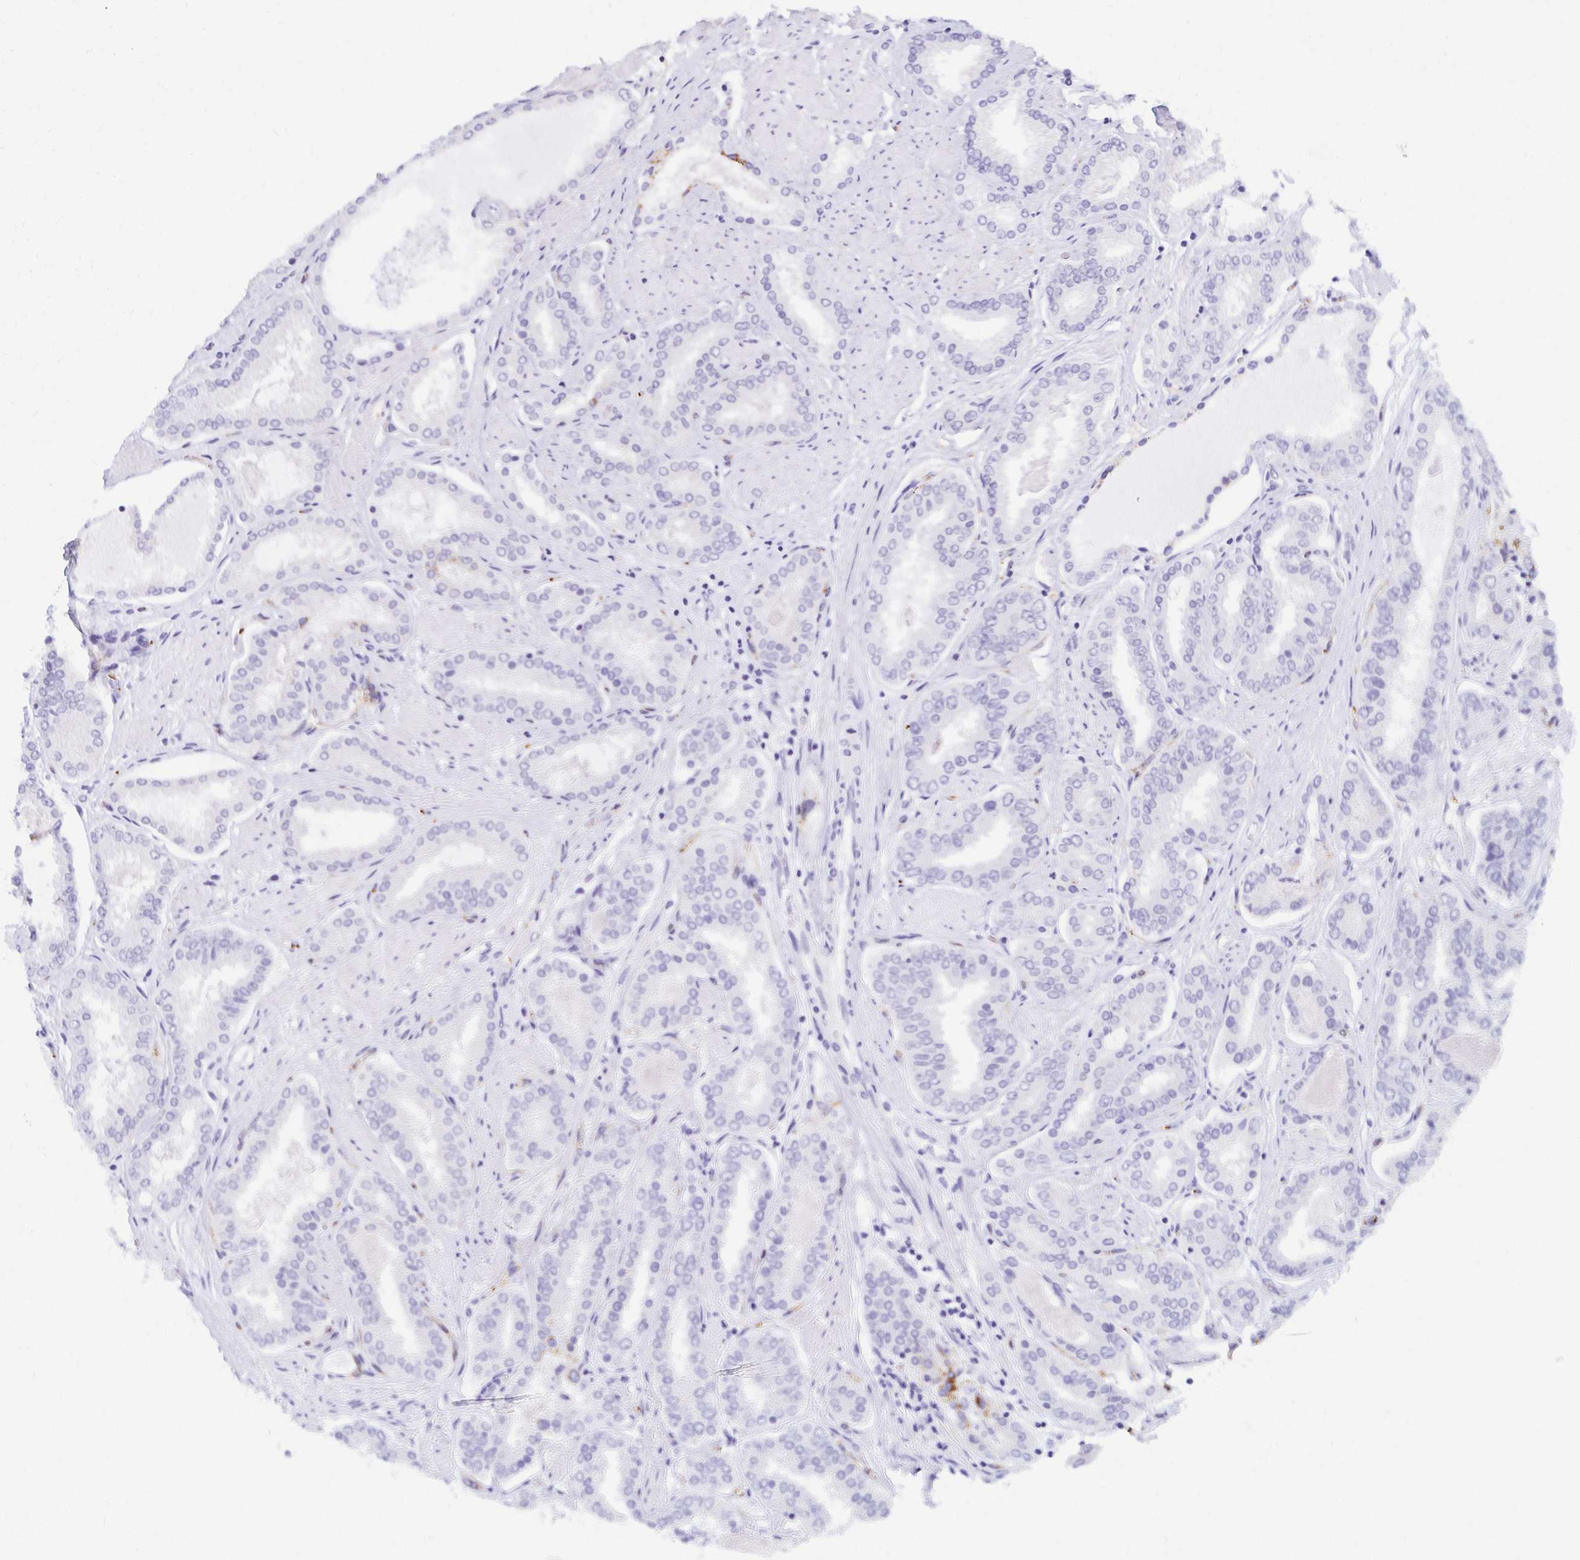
{"staining": {"intensity": "negative", "quantity": "none", "location": "none"}, "tissue": "prostate cancer", "cell_type": "Tumor cells", "image_type": "cancer", "snomed": [{"axis": "morphology", "description": "Adenocarcinoma, High grade"}, {"axis": "topography", "description": "Prostate"}], "caption": "Human prostate adenocarcinoma (high-grade) stained for a protein using immunohistochemistry (IHC) shows no expression in tumor cells.", "gene": "TTYH1", "patient": {"sex": "male", "age": 63}}